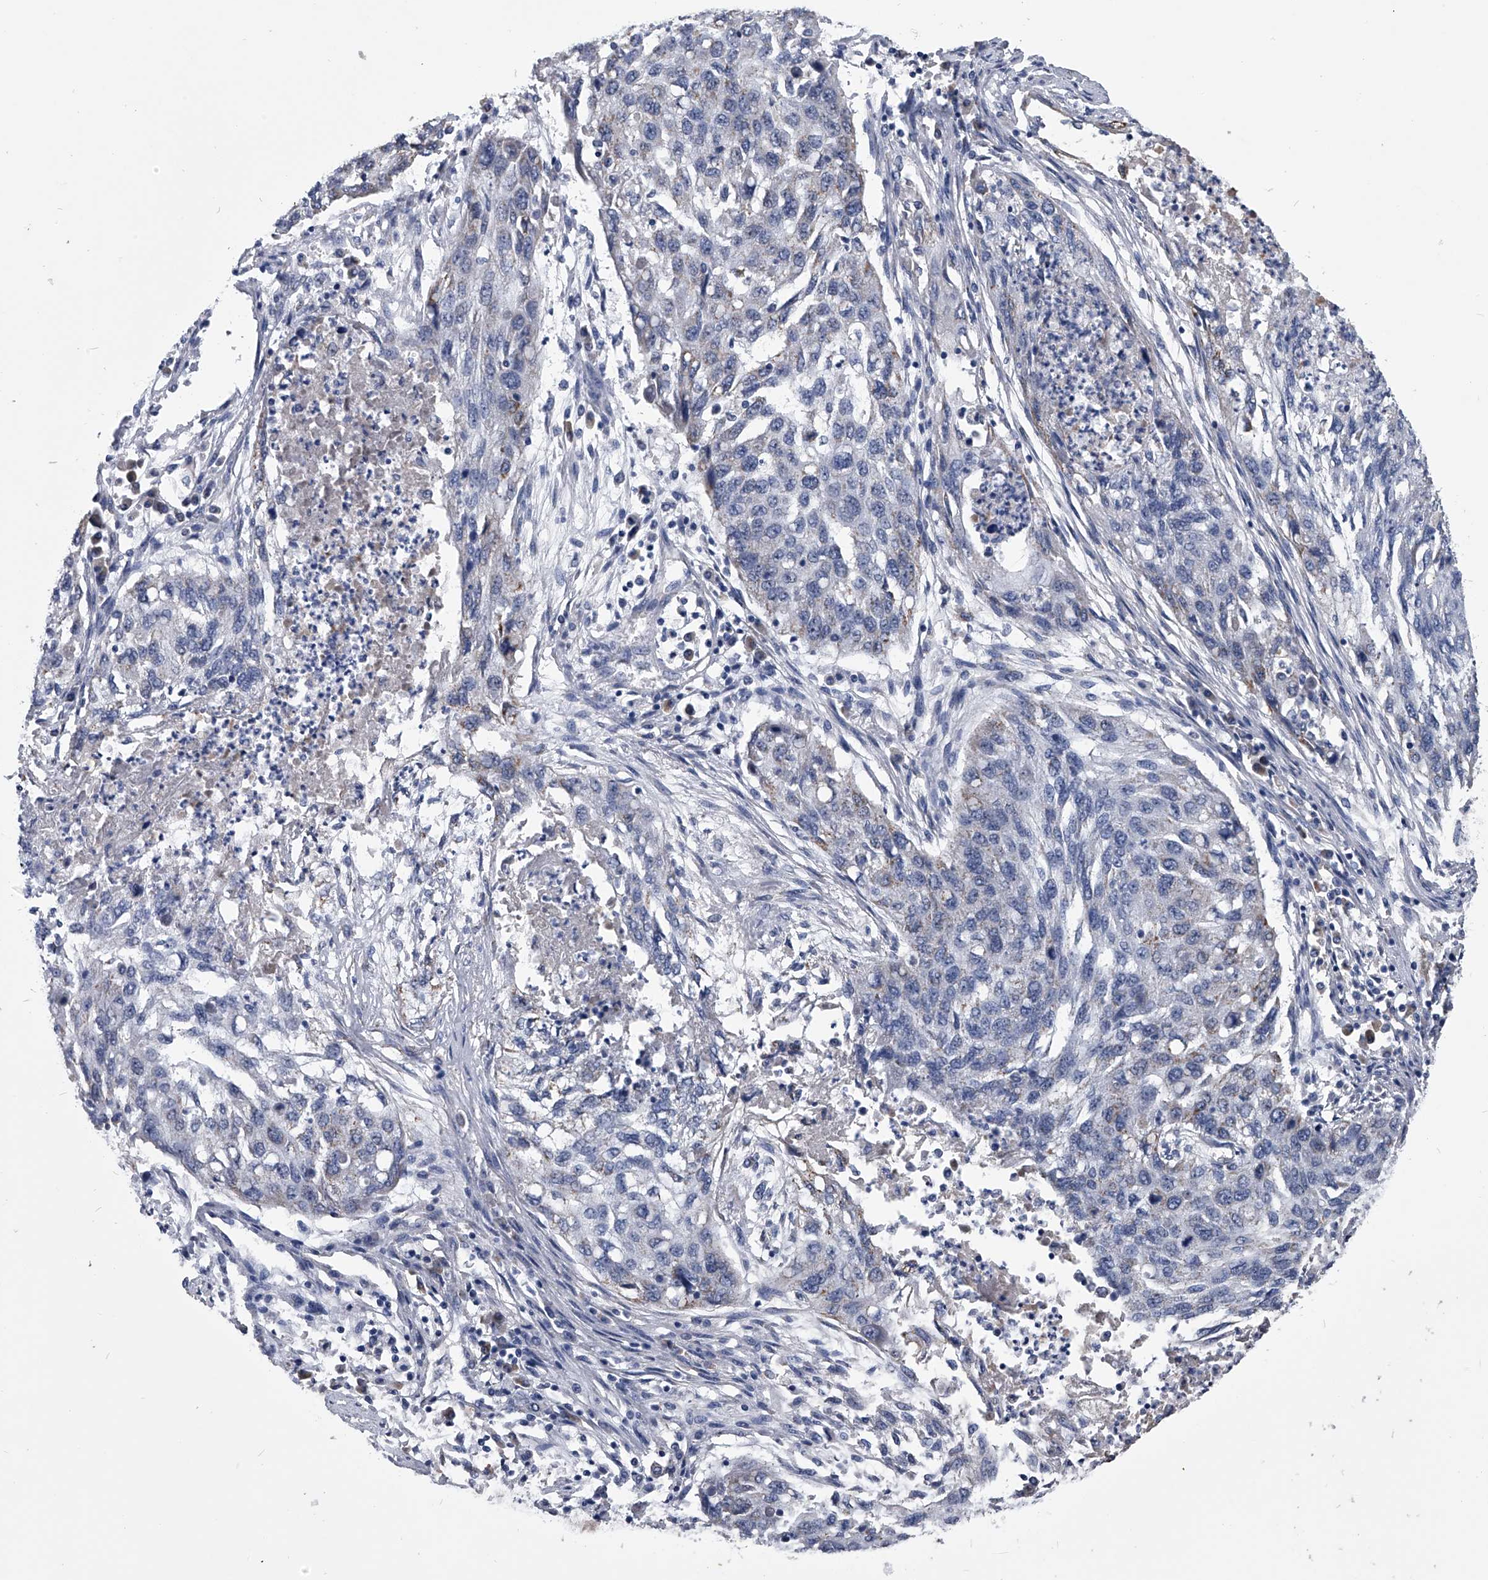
{"staining": {"intensity": "weak", "quantity": "25%-75%", "location": "cytoplasmic/membranous"}, "tissue": "lung cancer", "cell_type": "Tumor cells", "image_type": "cancer", "snomed": [{"axis": "morphology", "description": "Squamous cell carcinoma, NOS"}, {"axis": "topography", "description": "Lung"}], "caption": "IHC of lung cancer displays low levels of weak cytoplasmic/membranous expression in about 25%-75% of tumor cells.", "gene": "OAT", "patient": {"sex": "female", "age": 63}}